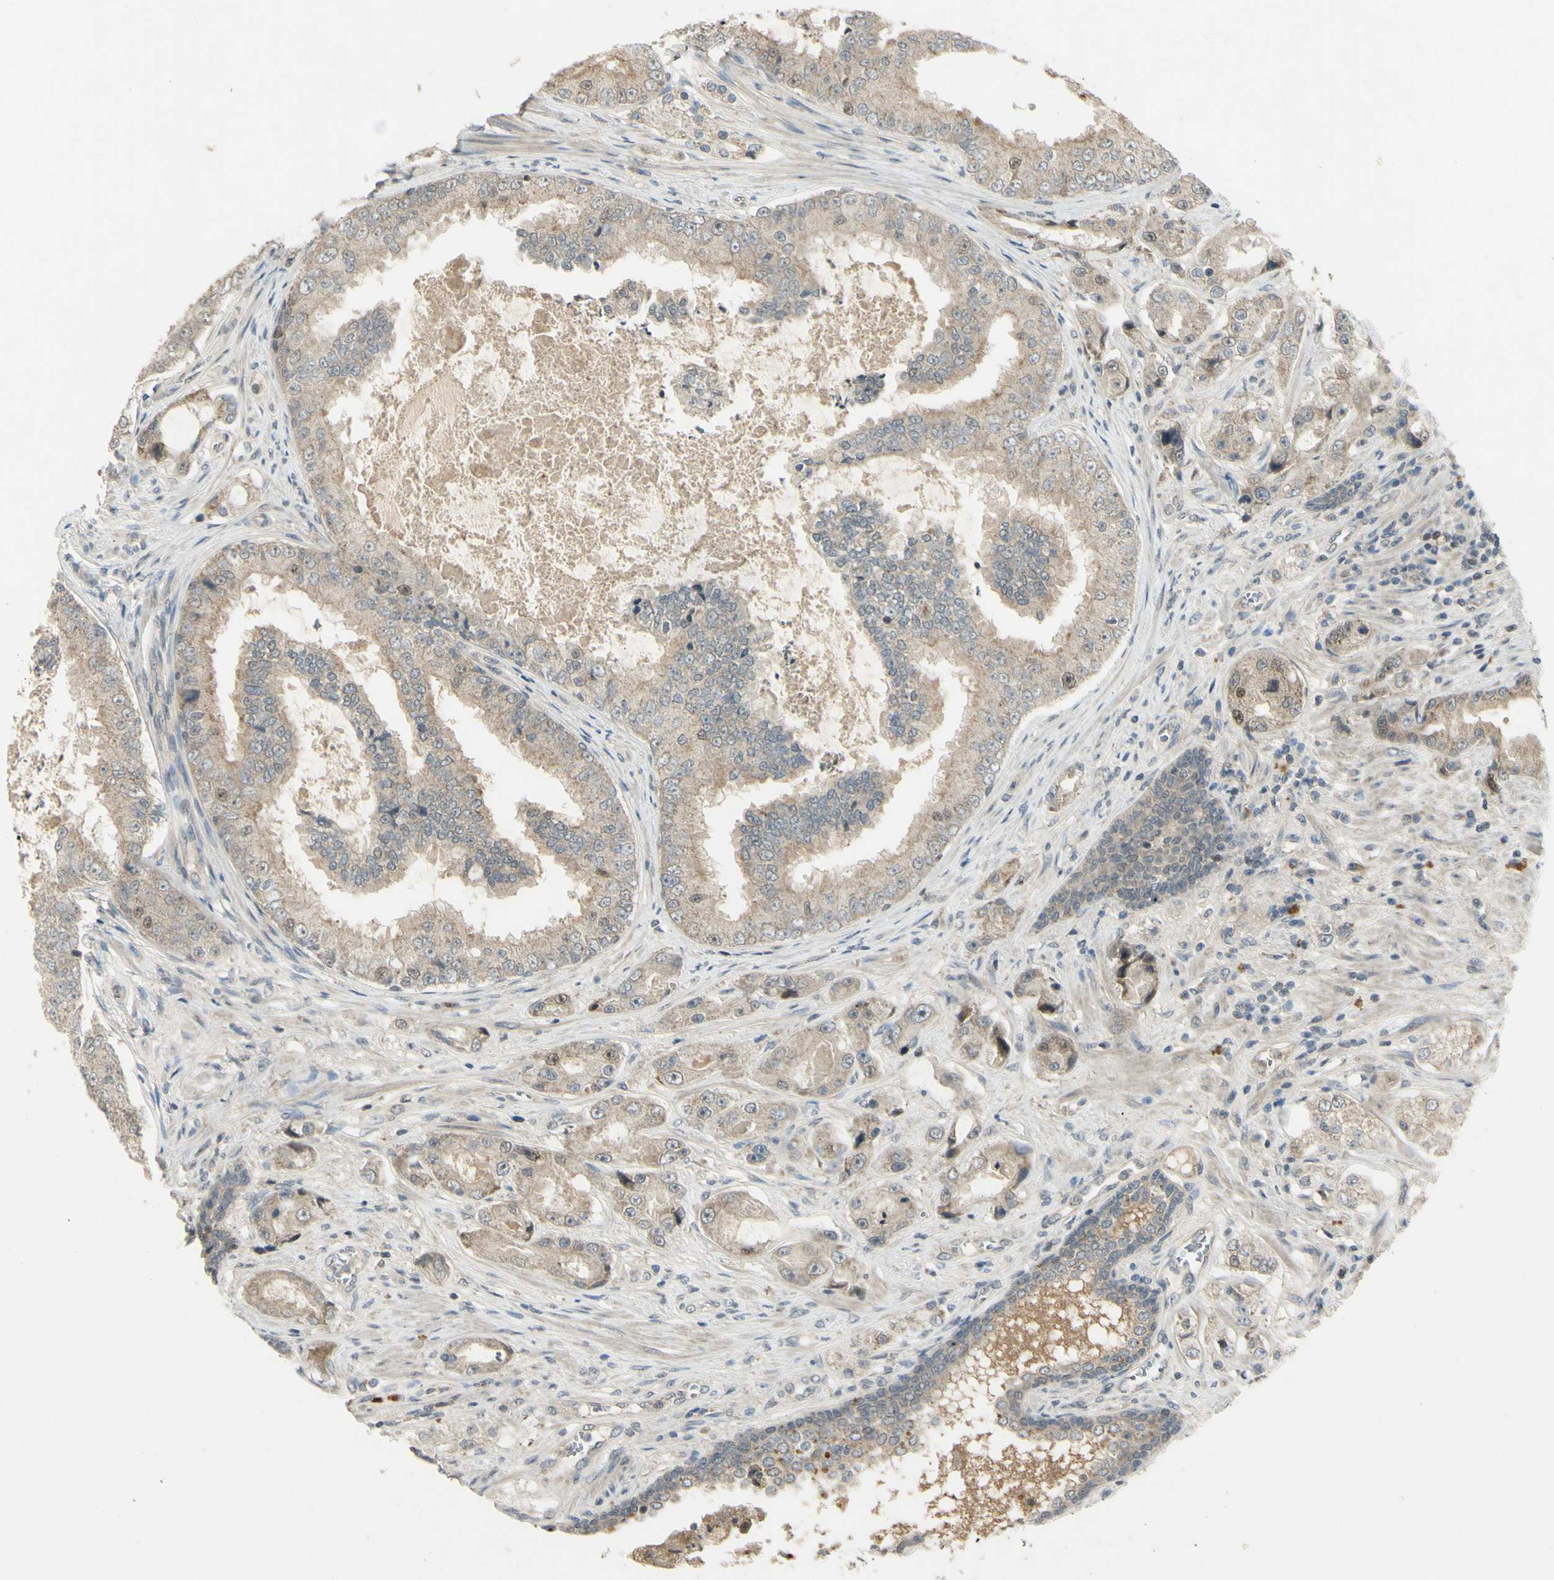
{"staining": {"intensity": "moderate", "quantity": "<25%", "location": "nuclear"}, "tissue": "prostate cancer", "cell_type": "Tumor cells", "image_type": "cancer", "snomed": [{"axis": "morphology", "description": "Adenocarcinoma, High grade"}, {"axis": "topography", "description": "Prostate"}], "caption": "Immunohistochemical staining of prostate cancer (adenocarcinoma (high-grade)) reveals moderate nuclear protein staining in approximately <25% of tumor cells.", "gene": "RAD18", "patient": {"sex": "male", "age": 73}}